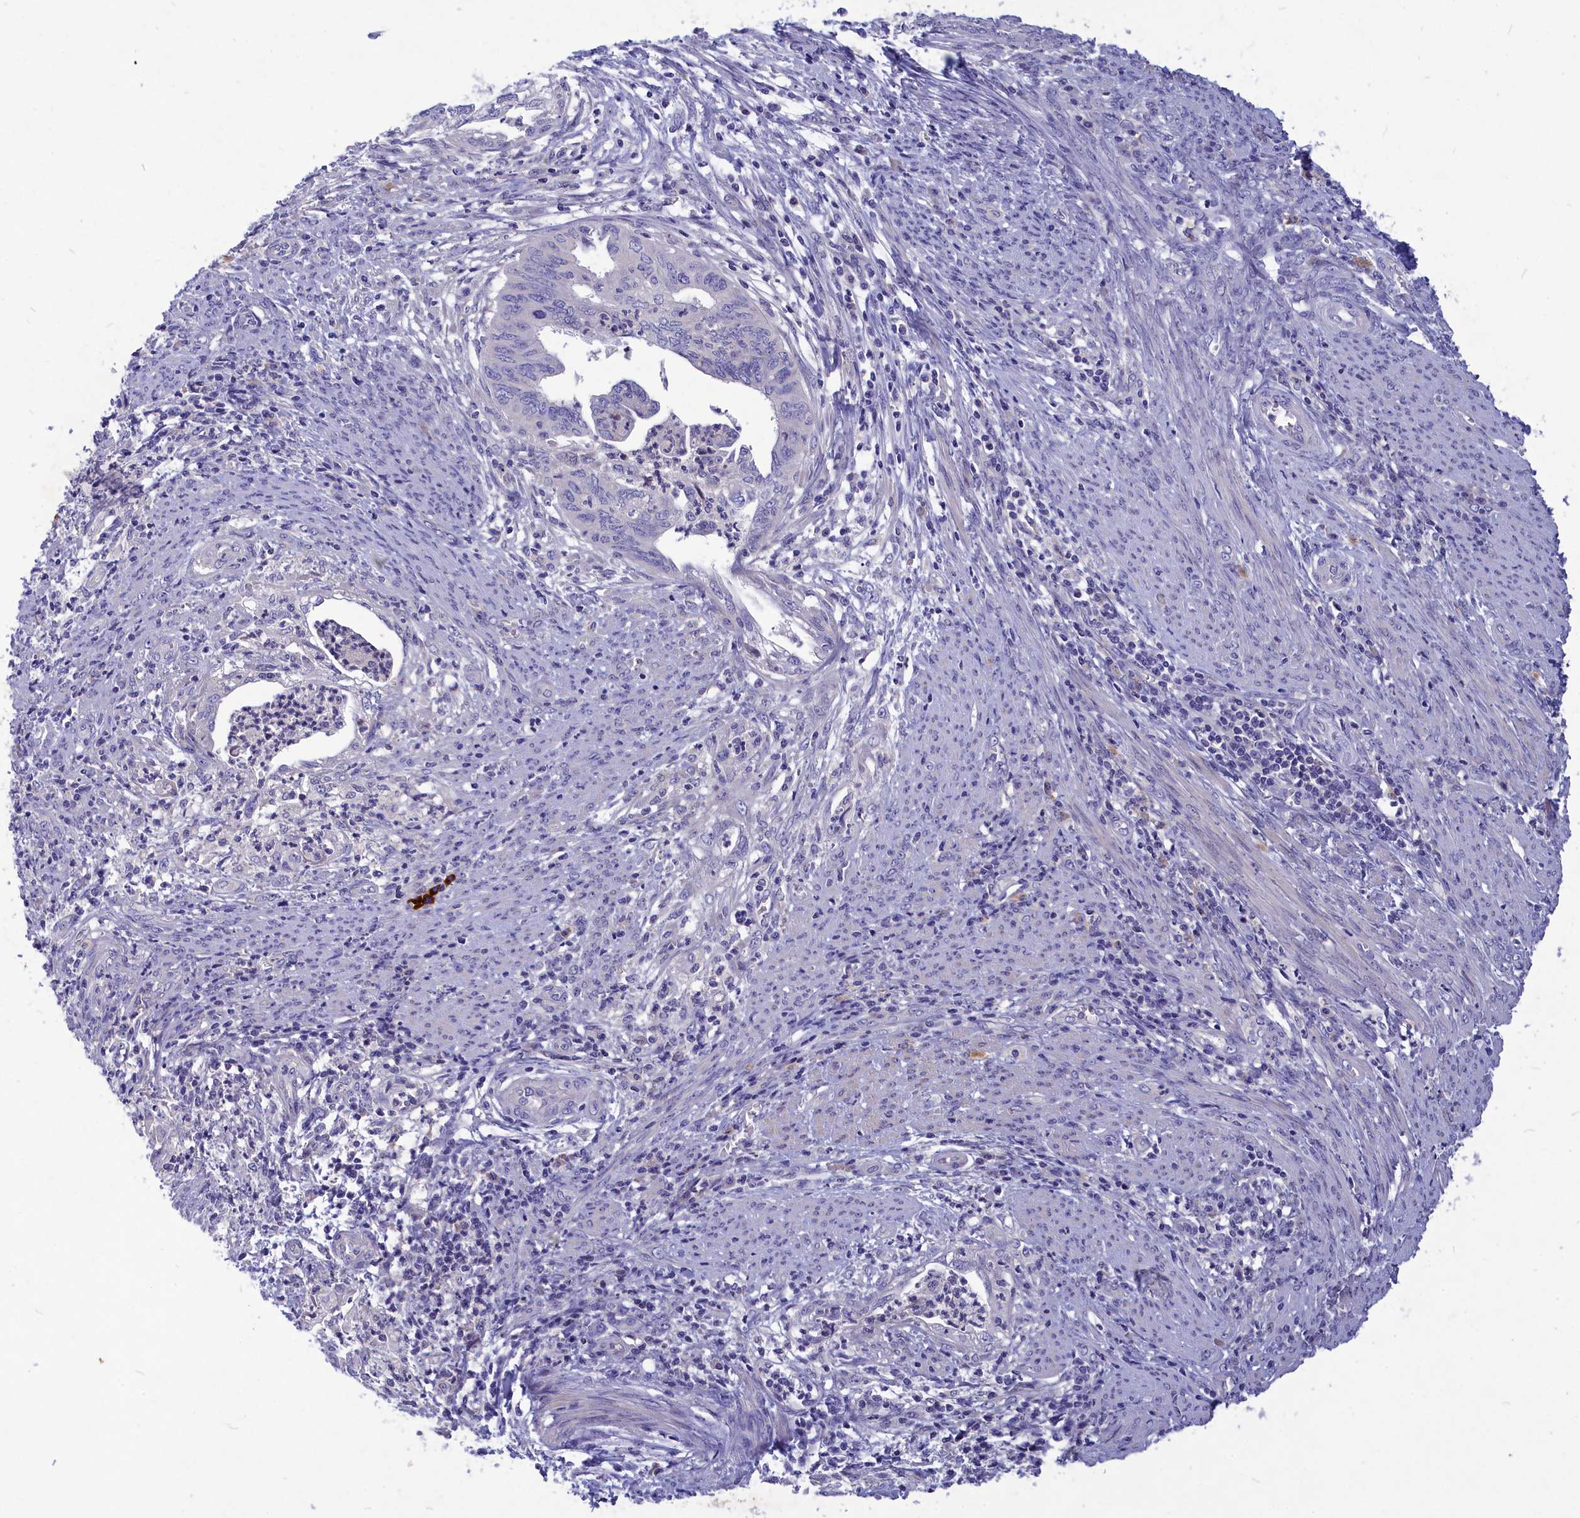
{"staining": {"intensity": "negative", "quantity": "none", "location": "none"}, "tissue": "endometrial cancer", "cell_type": "Tumor cells", "image_type": "cancer", "snomed": [{"axis": "morphology", "description": "Adenocarcinoma, NOS"}, {"axis": "topography", "description": "Endometrium"}], "caption": "Tumor cells are negative for protein expression in human endometrial cancer (adenocarcinoma).", "gene": "DEFB119", "patient": {"sex": "female", "age": 68}}